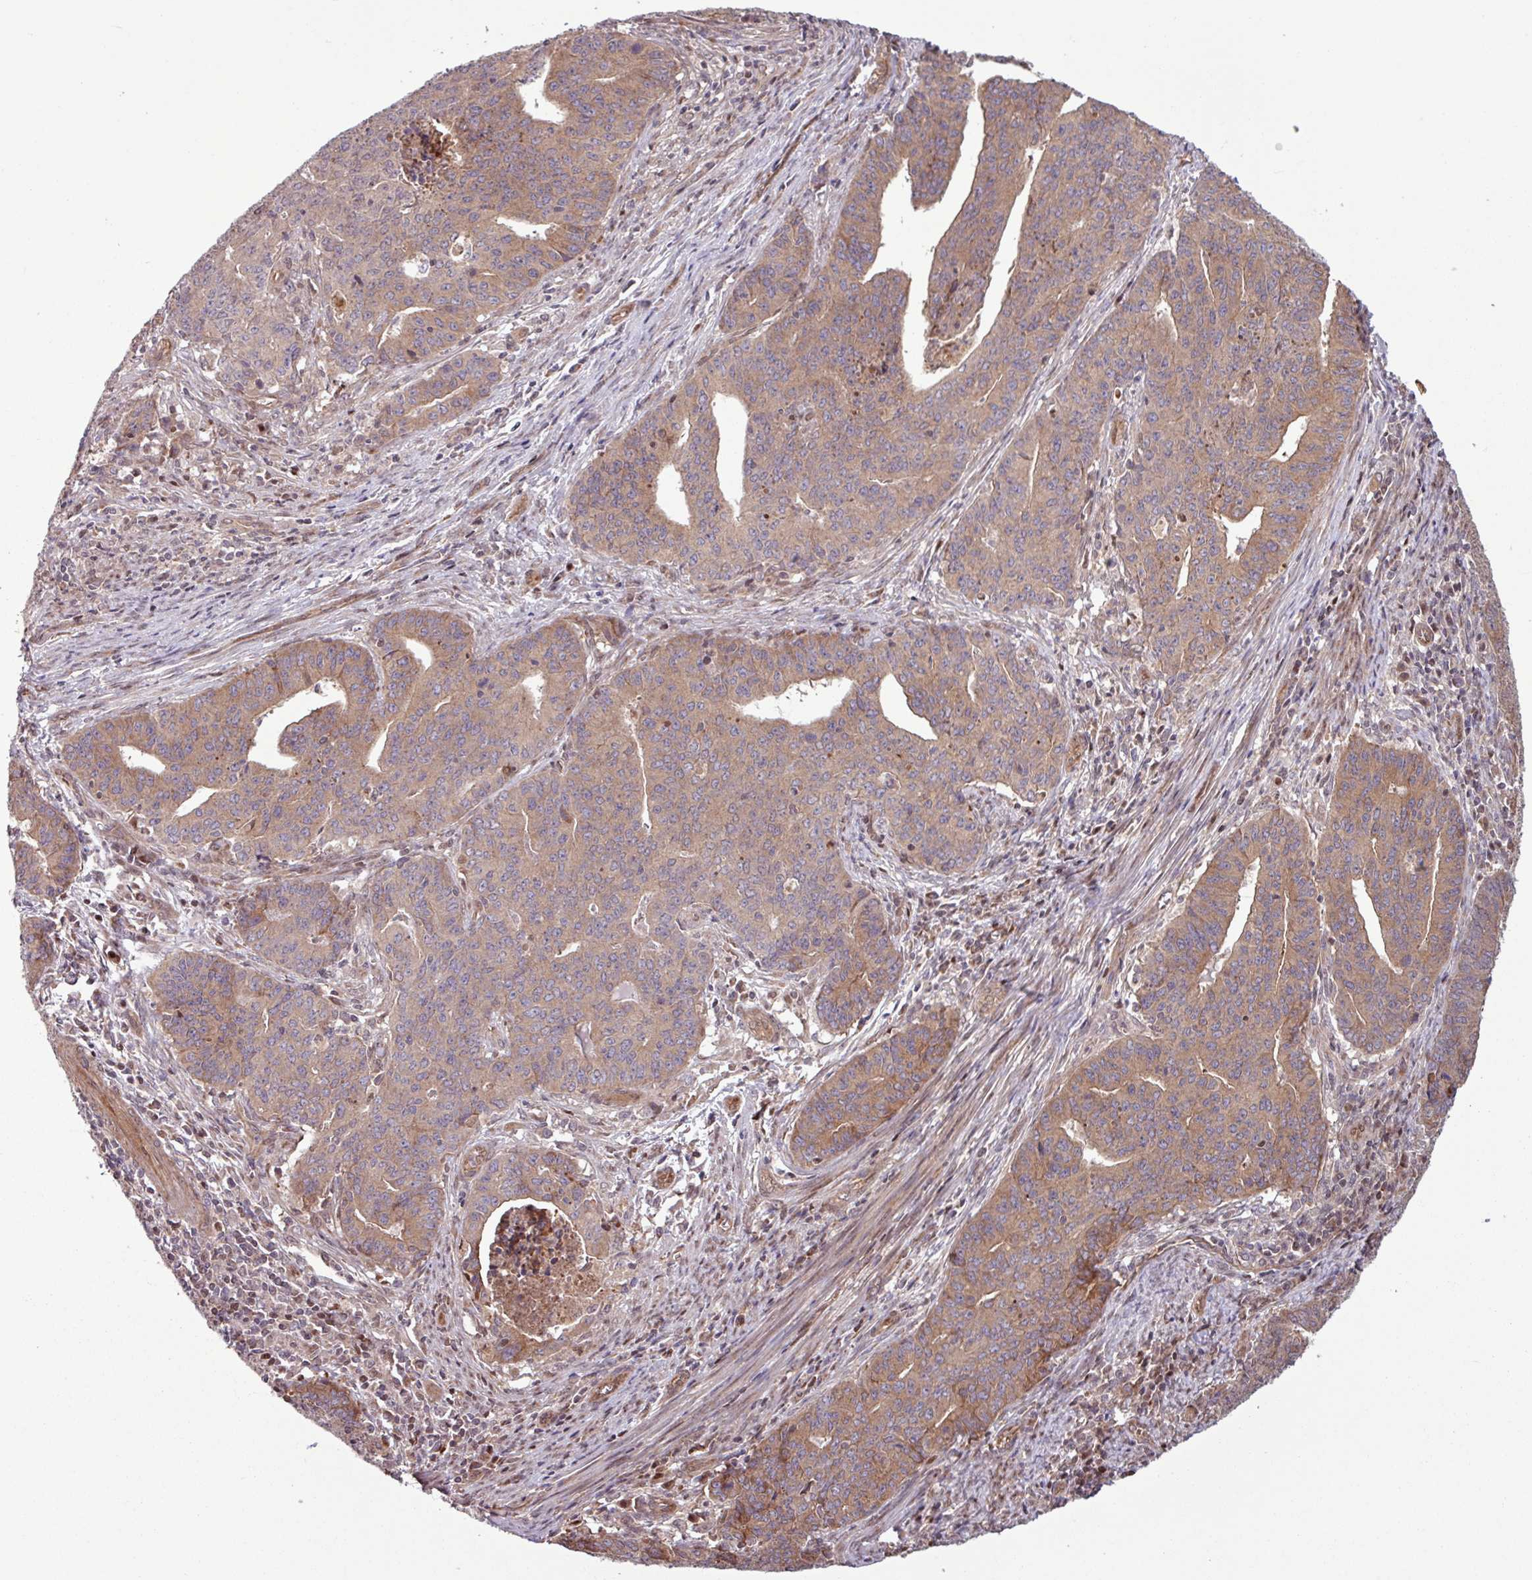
{"staining": {"intensity": "moderate", "quantity": ">75%", "location": "cytoplasmic/membranous"}, "tissue": "endometrial cancer", "cell_type": "Tumor cells", "image_type": "cancer", "snomed": [{"axis": "morphology", "description": "Adenocarcinoma, NOS"}, {"axis": "topography", "description": "Endometrium"}], "caption": "Immunohistochemical staining of endometrial cancer (adenocarcinoma) demonstrates medium levels of moderate cytoplasmic/membranous staining in approximately >75% of tumor cells.", "gene": "PDPR", "patient": {"sex": "female", "age": 59}}